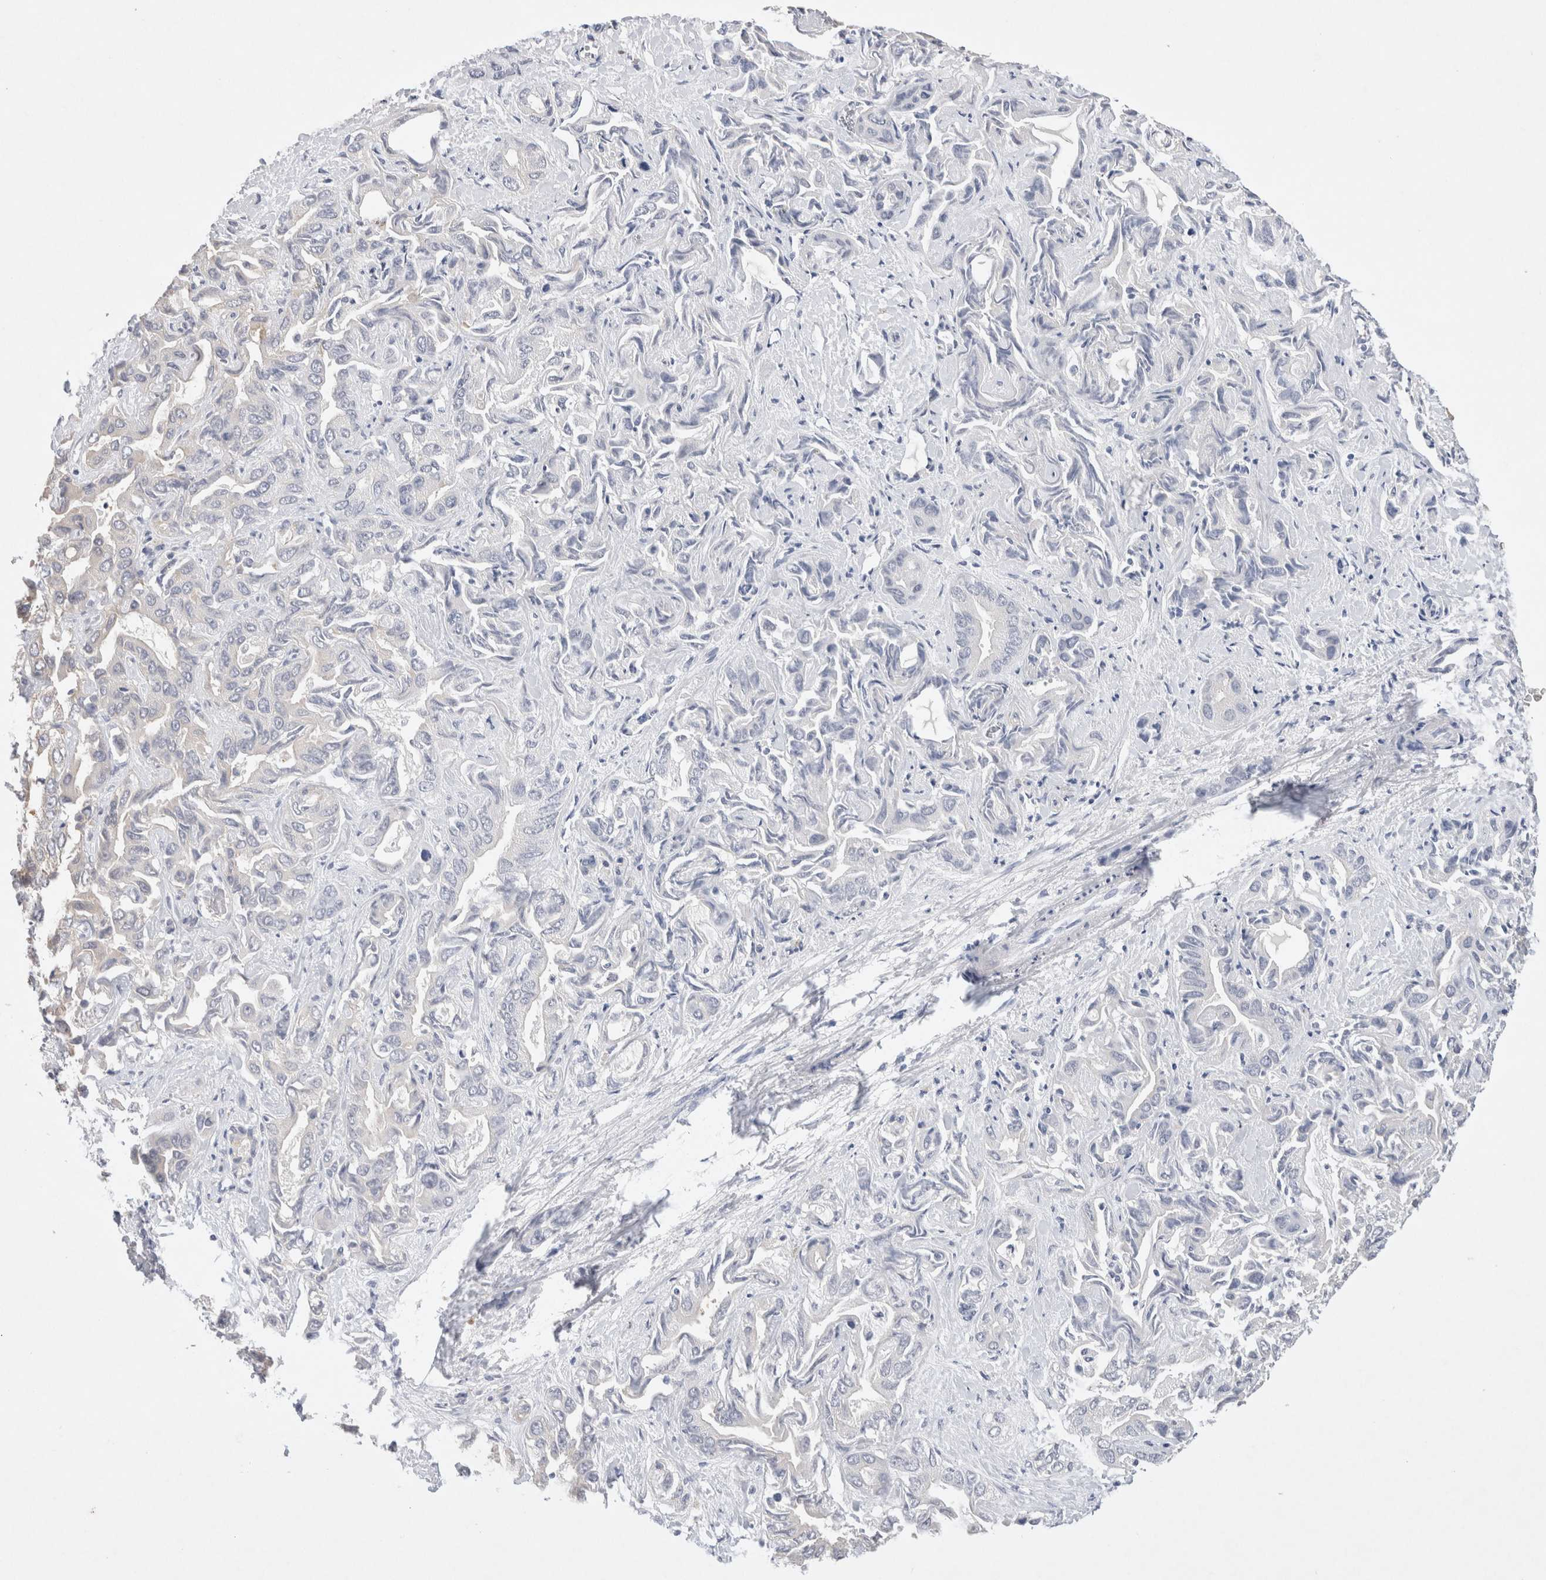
{"staining": {"intensity": "weak", "quantity": "<25%", "location": "cytoplasmic/membranous"}, "tissue": "liver cancer", "cell_type": "Tumor cells", "image_type": "cancer", "snomed": [{"axis": "morphology", "description": "Cholangiocarcinoma"}, {"axis": "topography", "description": "Liver"}], "caption": "The immunohistochemistry (IHC) micrograph has no significant positivity in tumor cells of liver cholangiocarcinoma tissue.", "gene": "GAS1", "patient": {"sex": "female", "age": 52}}